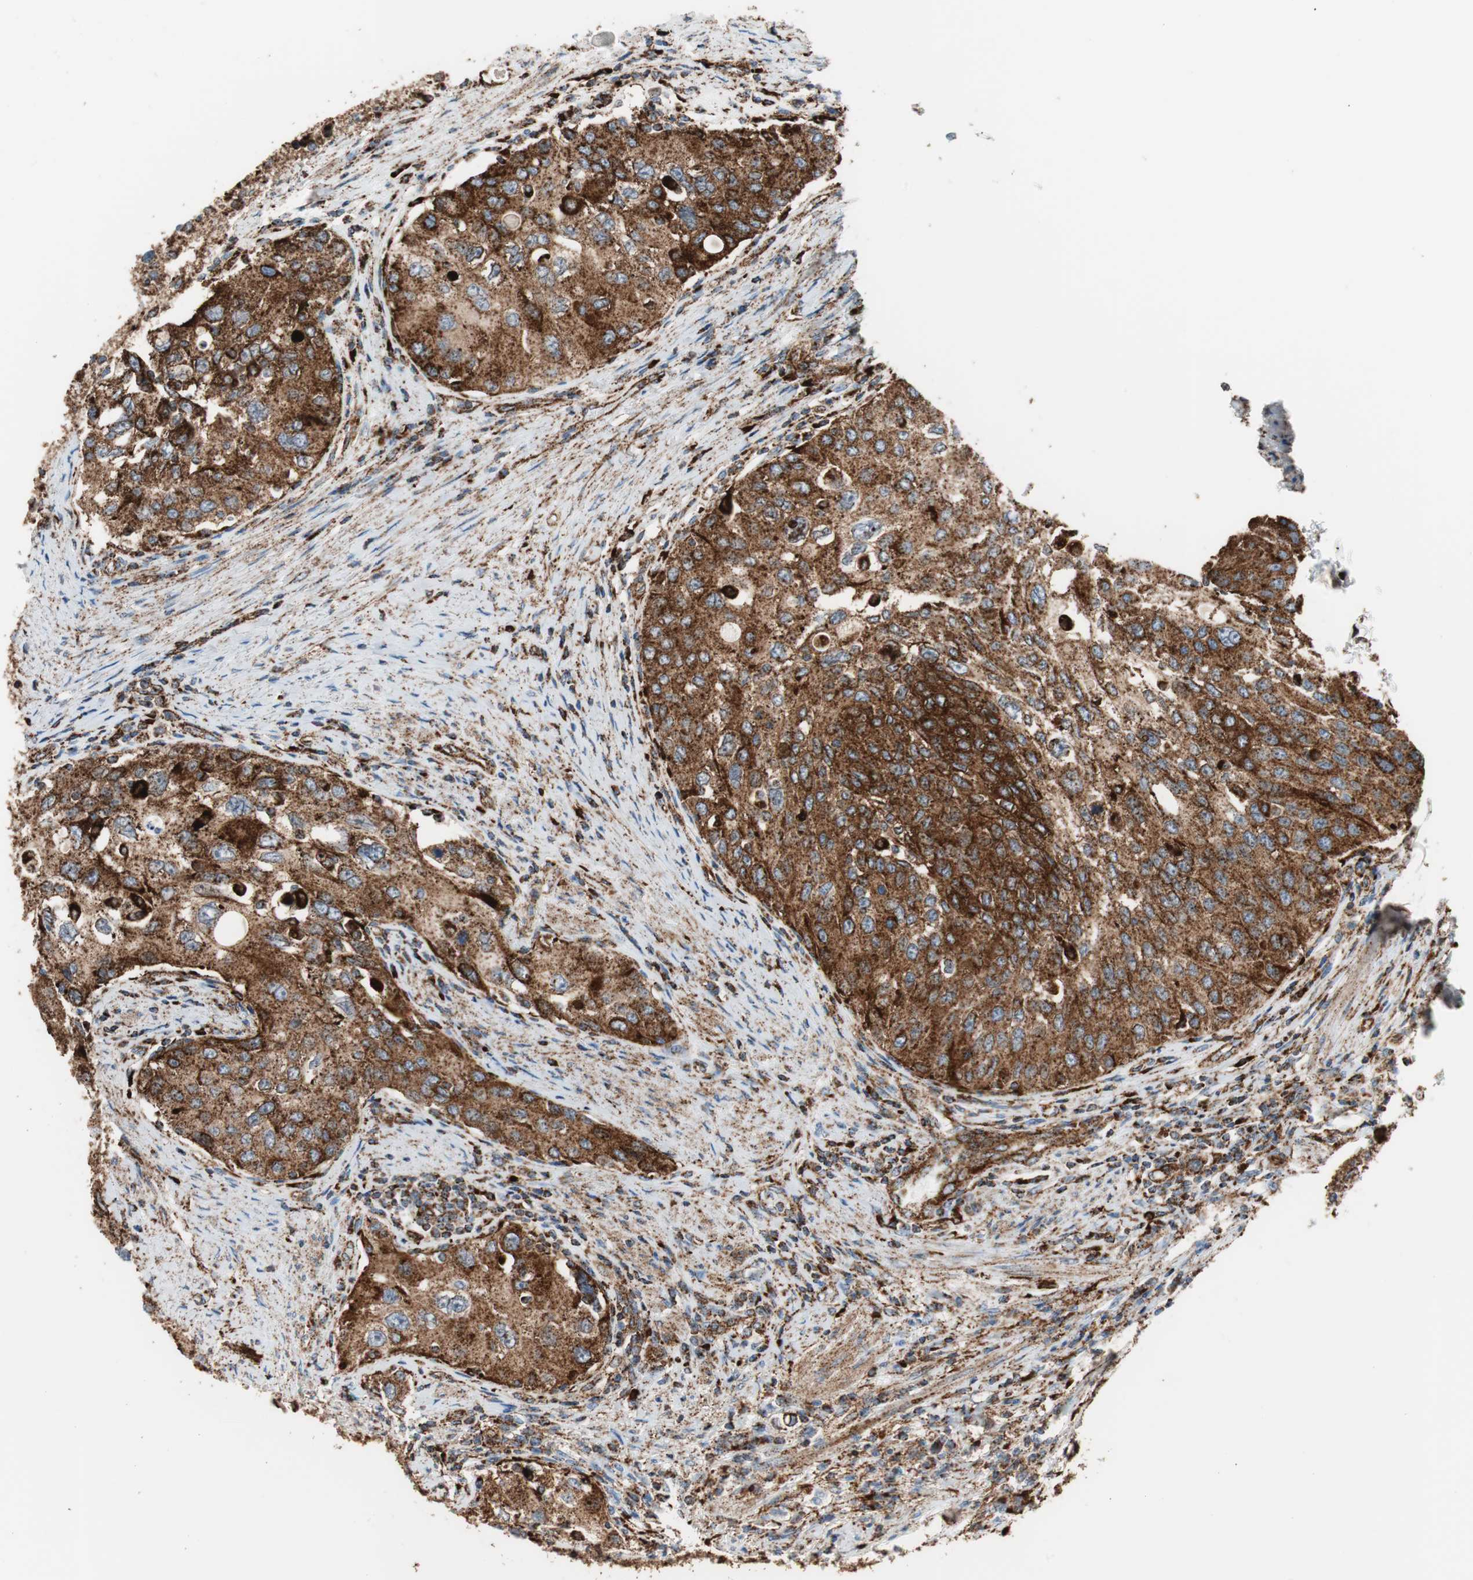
{"staining": {"intensity": "strong", "quantity": ">75%", "location": "cytoplasmic/membranous"}, "tissue": "urothelial cancer", "cell_type": "Tumor cells", "image_type": "cancer", "snomed": [{"axis": "morphology", "description": "Urothelial carcinoma, High grade"}, {"axis": "topography", "description": "Urinary bladder"}], "caption": "An IHC image of neoplastic tissue is shown. Protein staining in brown labels strong cytoplasmic/membranous positivity in urothelial cancer within tumor cells.", "gene": "LAMP1", "patient": {"sex": "female", "age": 56}}